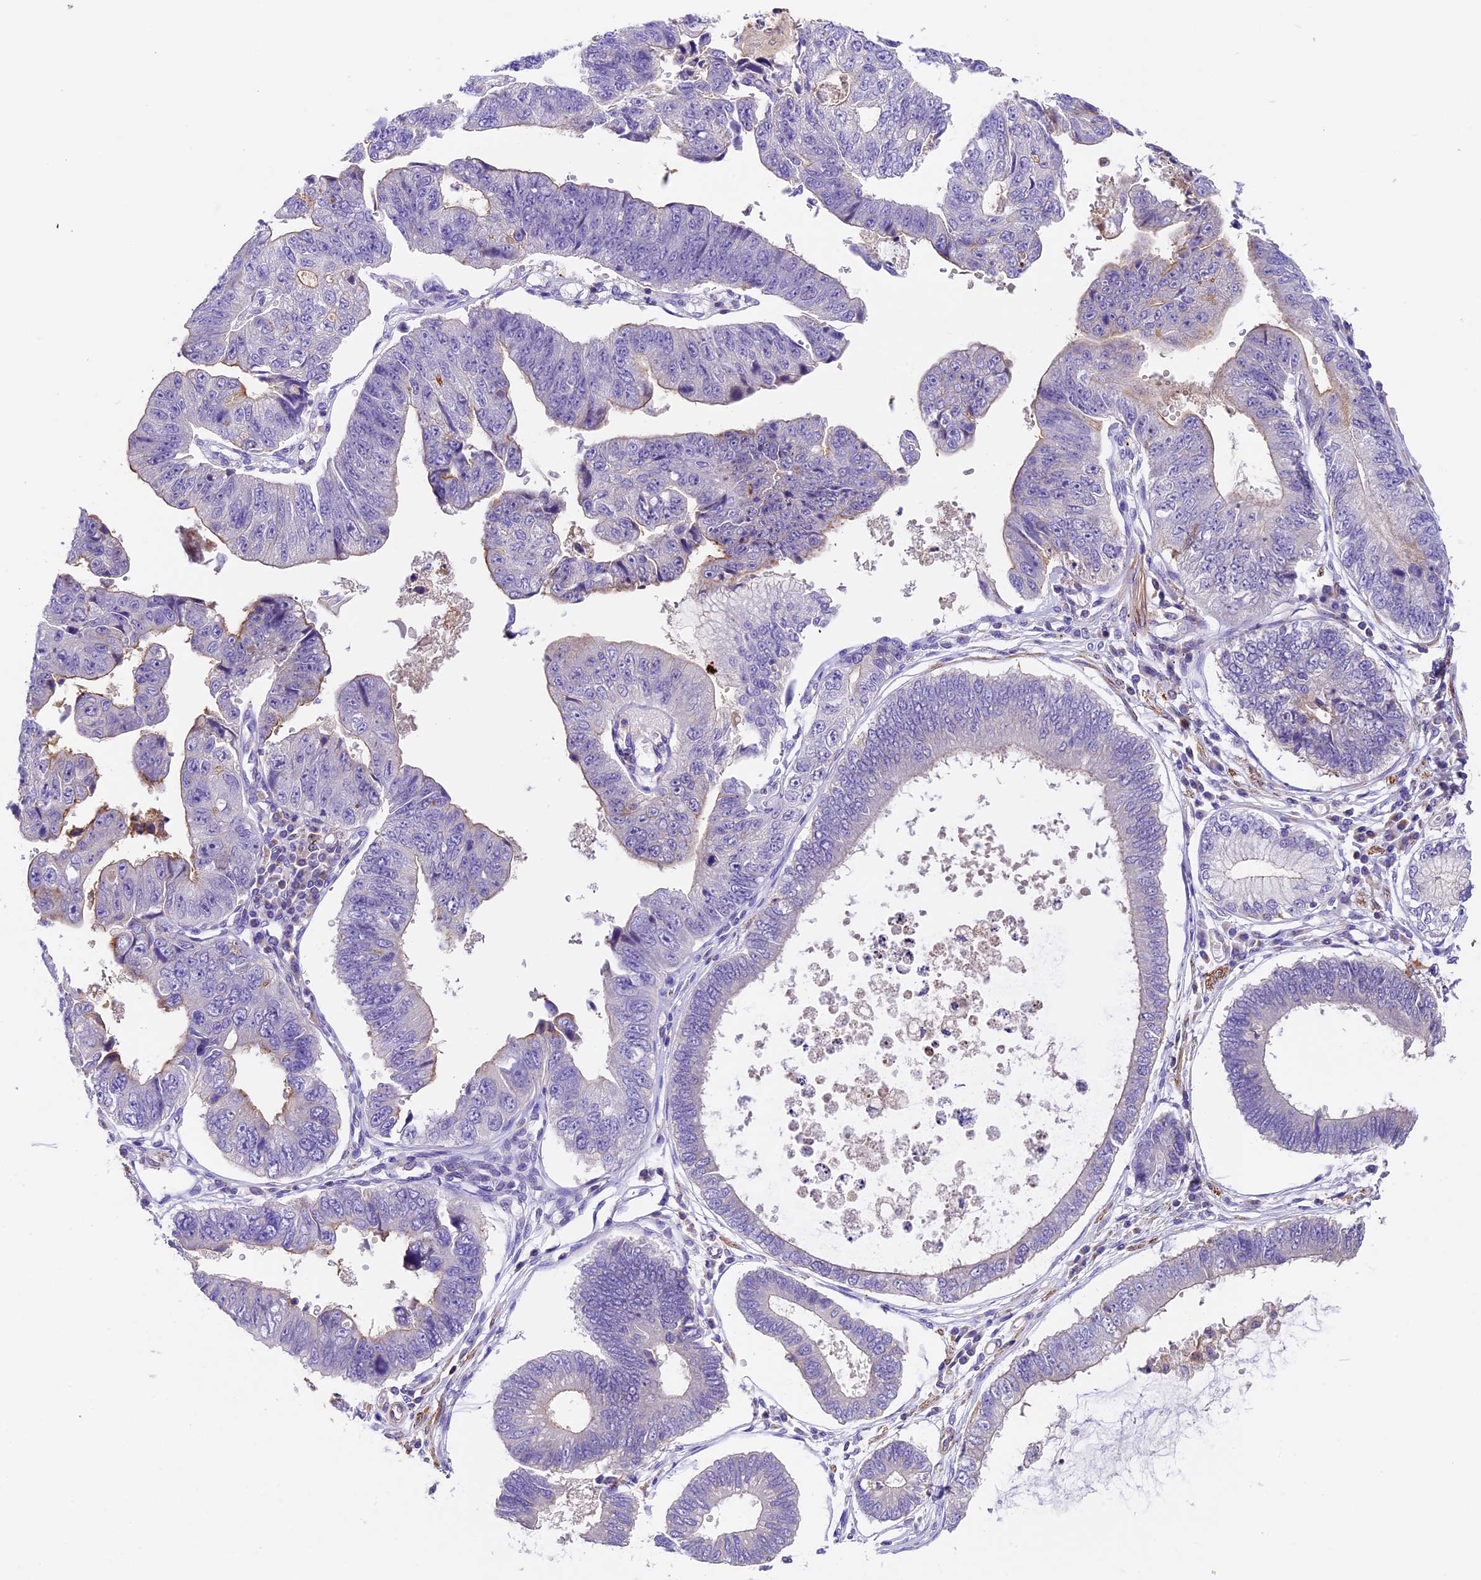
{"staining": {"intensity": "negative", "quantity": "none", "location": "none"}, "tissue": "stomach cancer", "cell_type": "Tumor cells", "image_type": "cancer", "snomed": [{"axis": "morphology", "description": "Adenocarcinoma, NOS"}, {"axis": "topography", "description": "Stomach"}], "caption": "Tumor cells show no significant protein staining in adenocarcinoma (stomach).", "gene": "TBC1D1", "patient": {"sex": "male", "age": 59}}